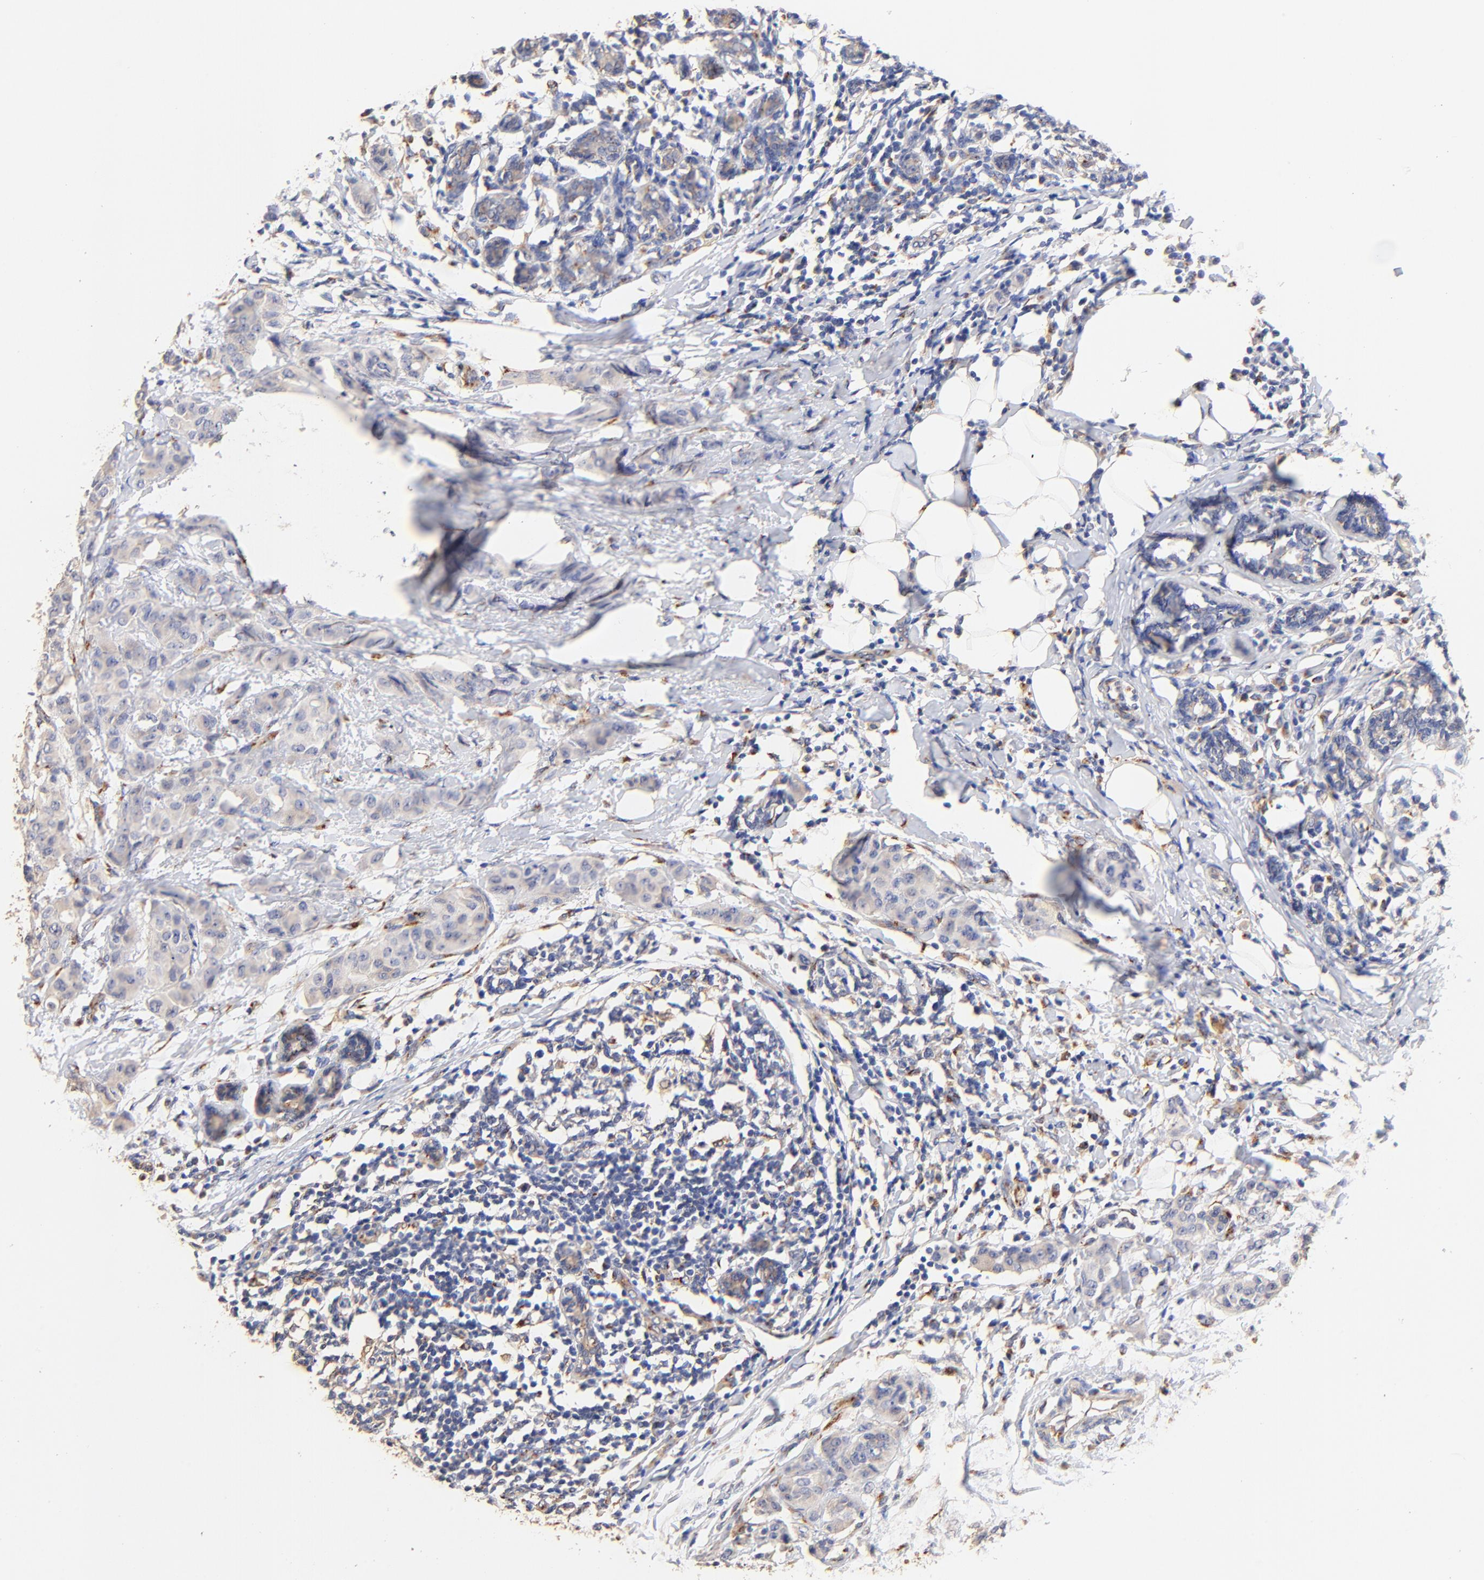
{"staining": {"intensity": "negative", "quantity": "none", "location": "none"}, "tissue": "breast cancer", "cell_type": "Tumor cells", "image_type": "cancer", "snomed": [{"axis": "morphology", "description": "Duct carcinoma"}, {"axis": "topography", "description": "Breast"}], "caption": "High magnification brightfield microscopy of breast cancer stained with DAB (brown) and counterstained with hematoxylin (blue): tumor cells show no significant staining.", "gene": "FMNL3", "patient": {"sex": "female", "age": 40}}